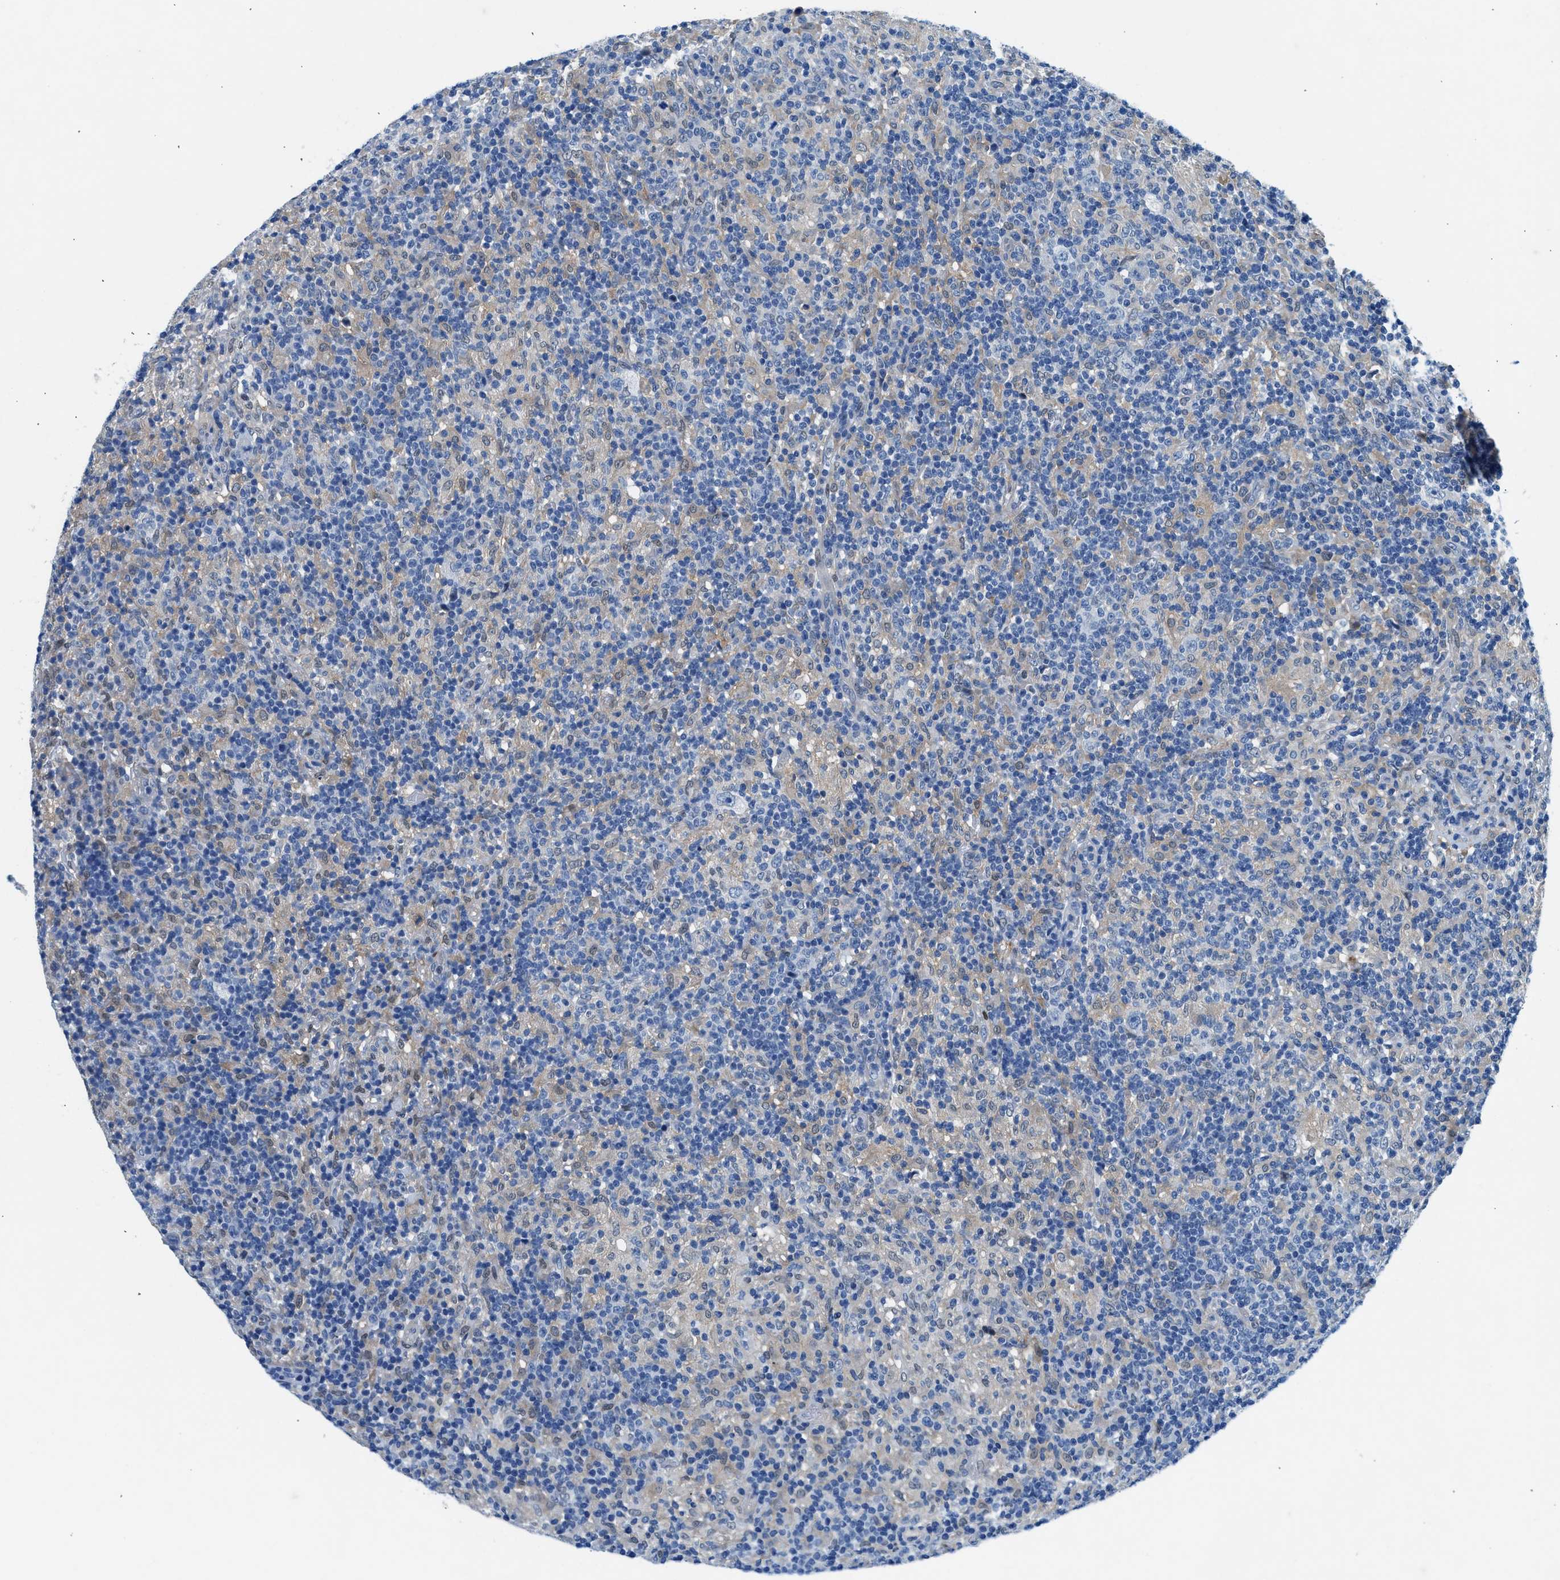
{"staining": {"intensity": "negative", "quantity": "none", "location": "none"}, "tissue": "lymphoma", "cell_type": "Tumor cells", "image_type": "cancer", "snomed": [{"axis": "morphology", "description": "Hodgkin's disease, NOS"}, {"axis": "topography", "description": "Lymph node"}], "caption": "Human lymphoma stained for a protein using IHC shows no positivity in tumor cells.", "gene": "COPS2", "patient": {"sex": "male", "age": 70}}